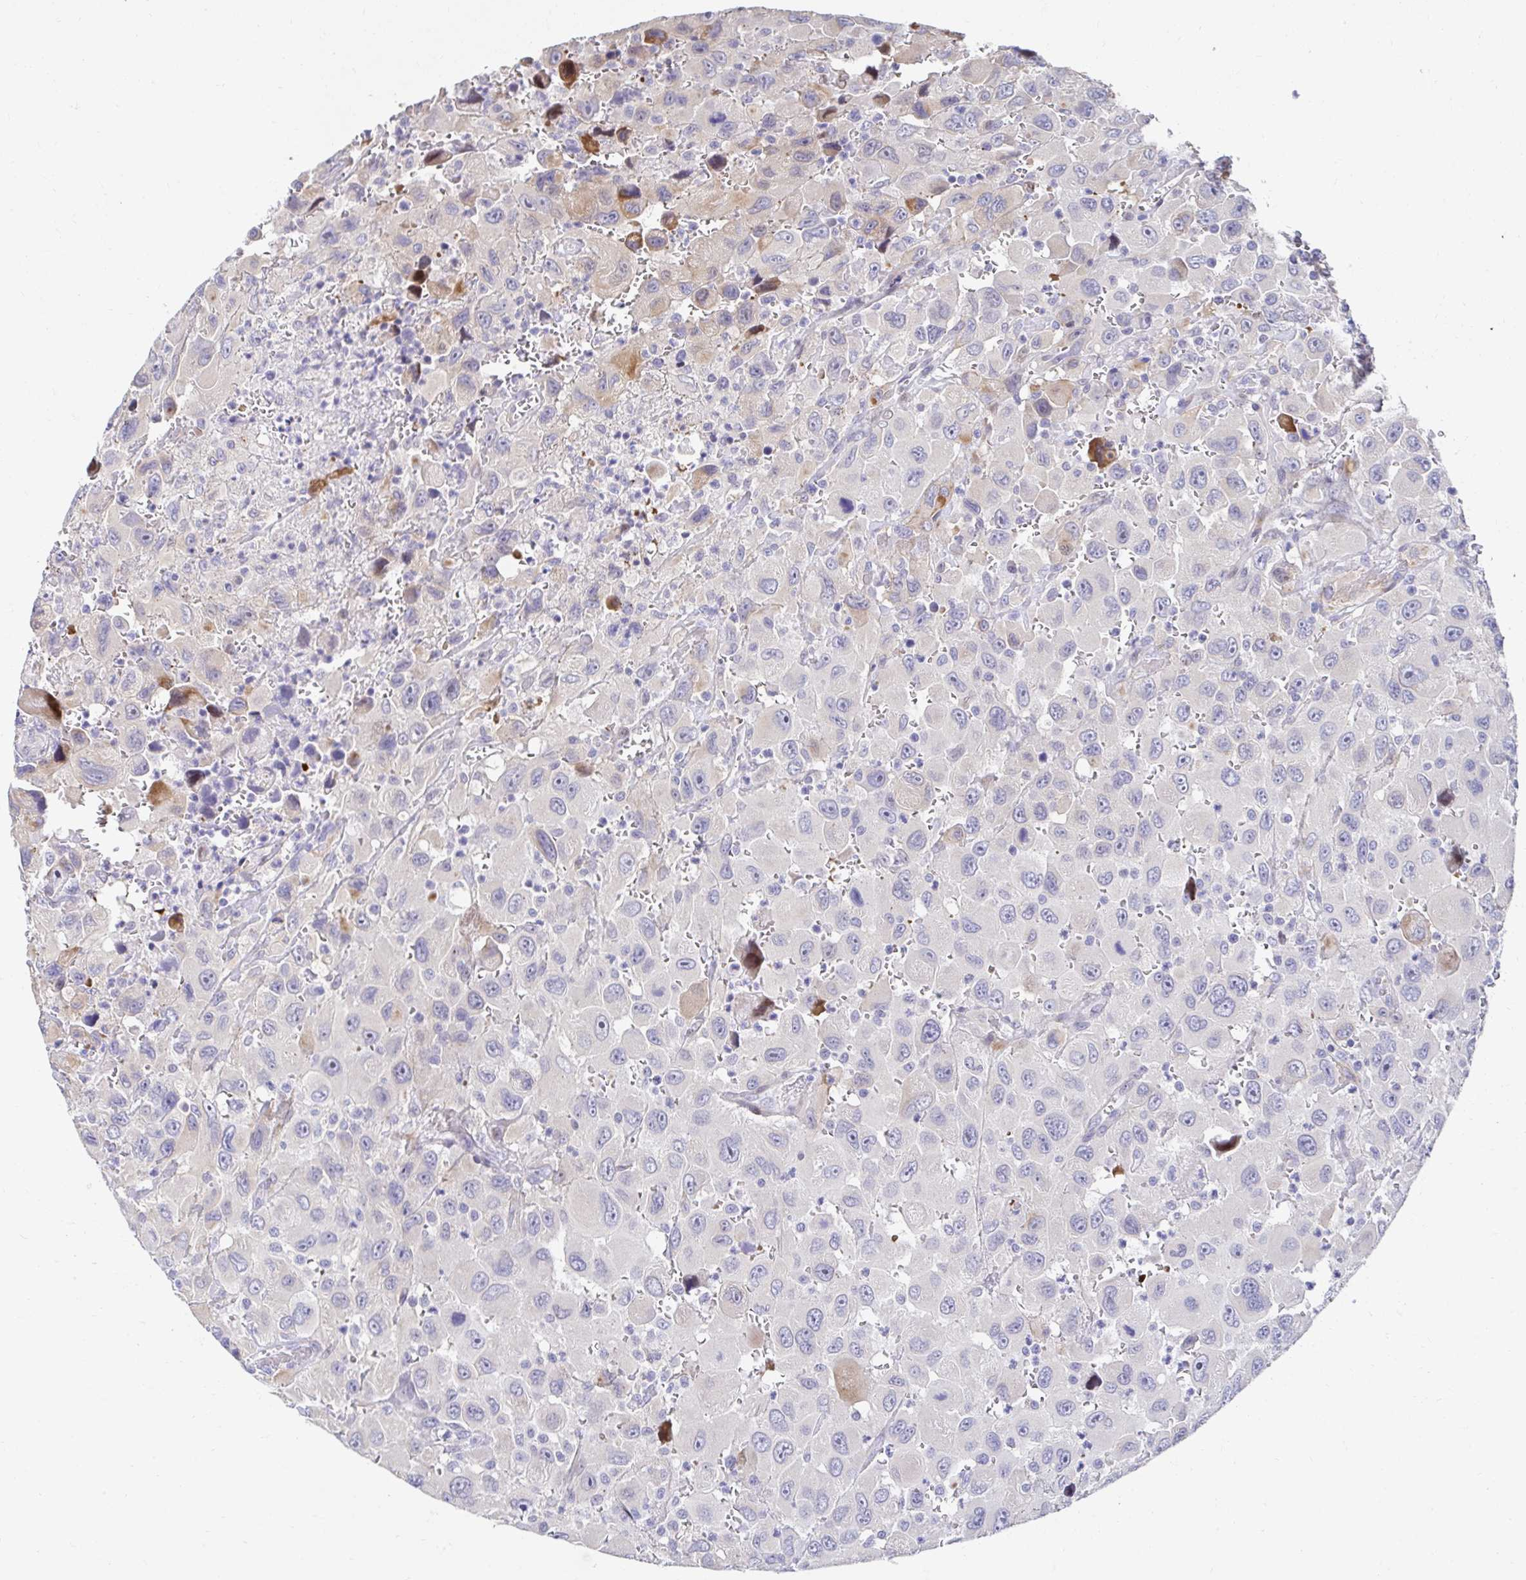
{"staining": {"intensity": "negative", "quantity": "none", "location": "none"}, "tissue": "head and neck cancer", "cell_type": "Tumor cells", "image_type": "cancer", "snomed": [{"axis": "morphology", "description": "Squamous cell carcinoma, NOS"}, {"axis": "morphology", "description": "Squamous cell carcinoma, metastatic, NOS"}, {"axis": "topography", "description": "Oral tissue"}, {"axis": "topography", "description": "Head-Neck"}], "caption": "An immunohistochemistry (IHC) micrograph of head and neck cancer (squamous cell carcinoma) is shown. There is no staining in tumor cells of head and neck cancer (squamous cell carcinoma).", "gene": "AKAP14", "patient": {"sex": "female", "age": 85}}